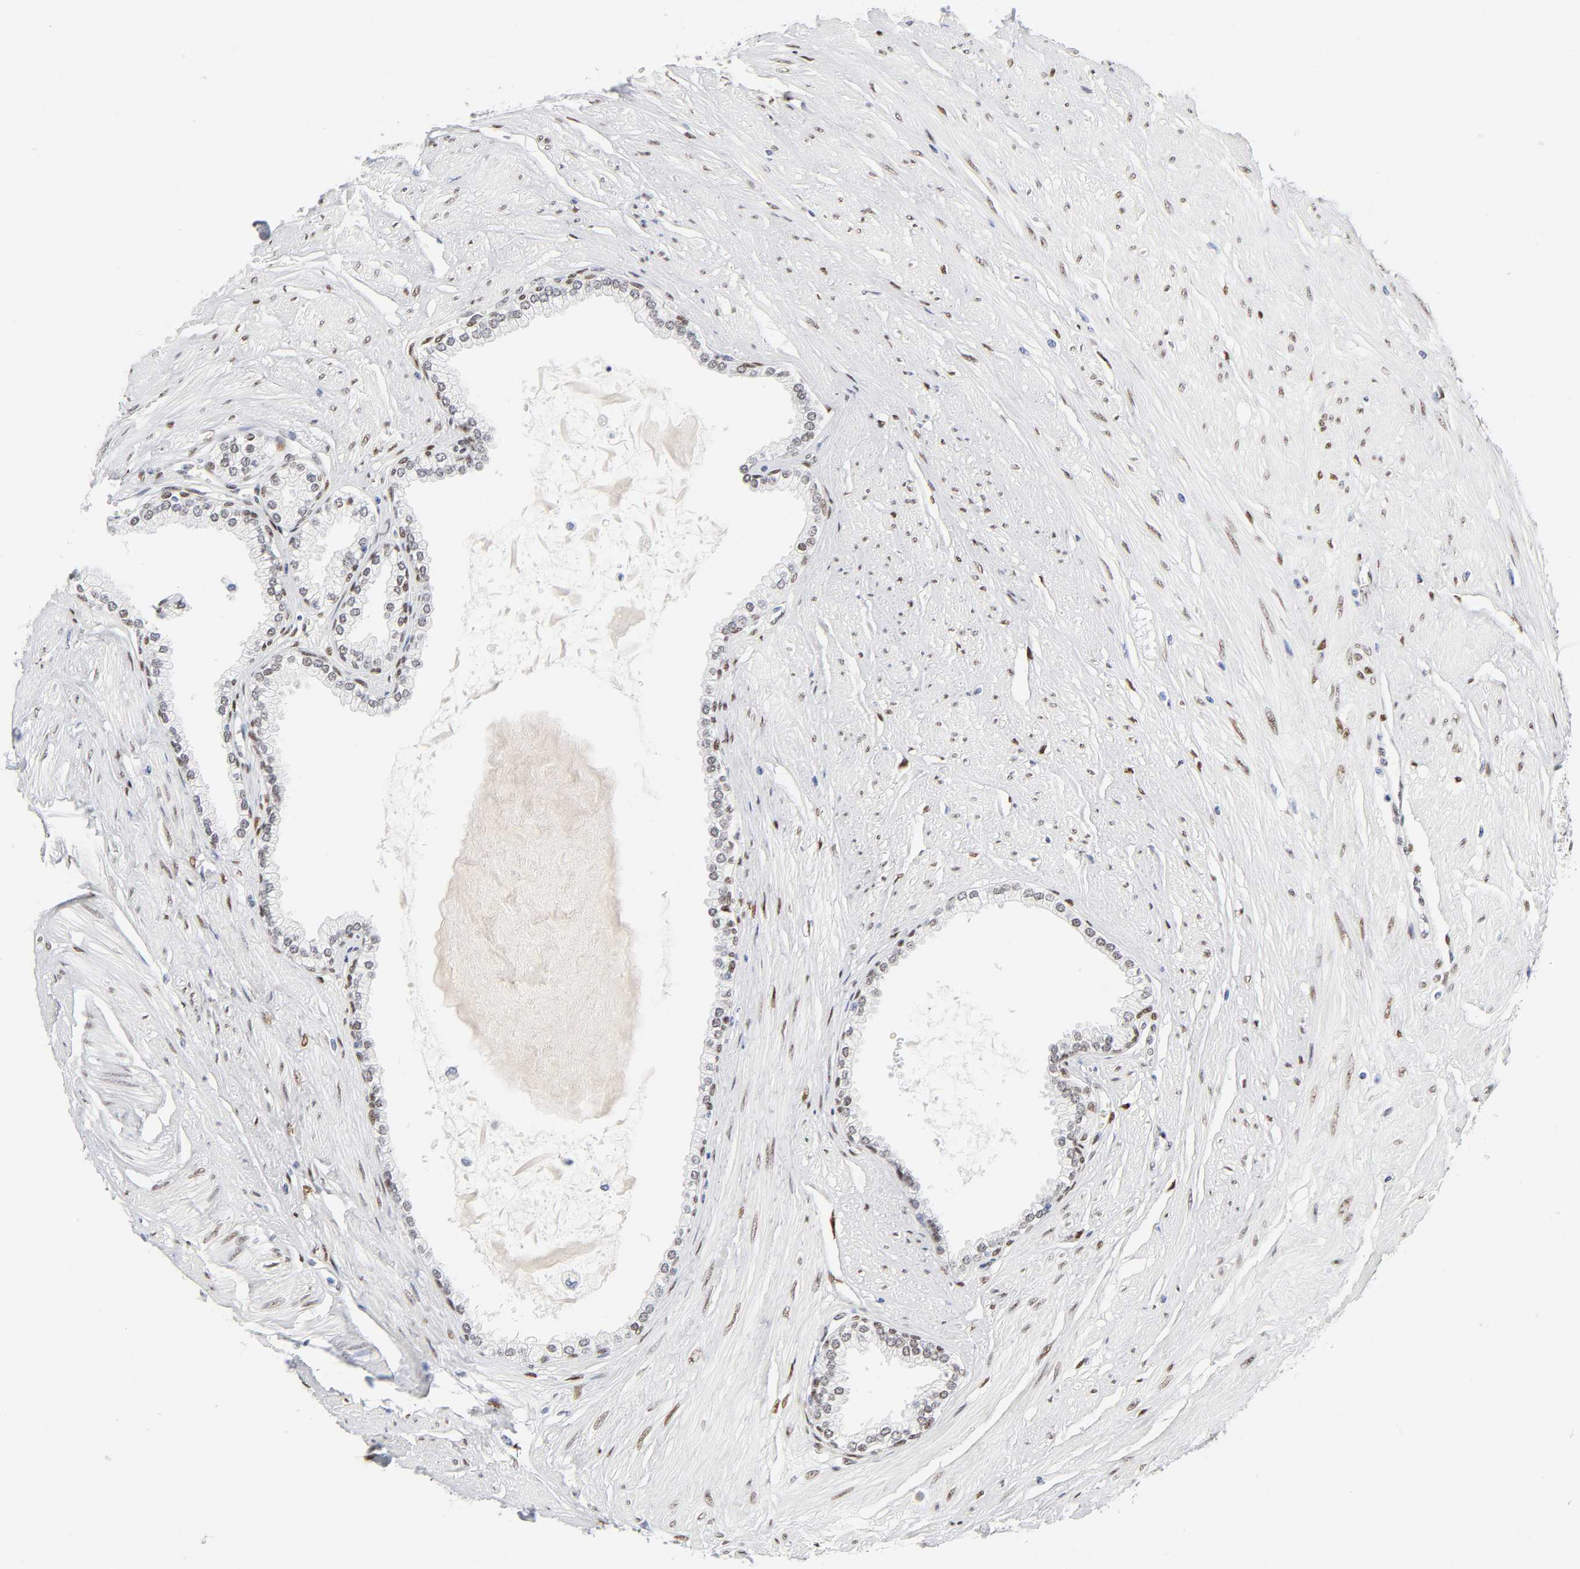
{"staining": {"intensity": "weak", "quantity": ">75%", "location": "nuclear"}, "tissue": "prostate", "cell_type": "Glandular cells", "image_type": "normal", "snomed": [{"axis": "morphology", "description": "Normal tissue, NOS"}, {"axis": "topography", "description": "Prostate"}], "caption": "Protein staining displays weak nuclear positivity in about >75% of glandular cells in normal prostate.", "gene": "NFIC", "patient": {"sex": "male", "age": 64}}